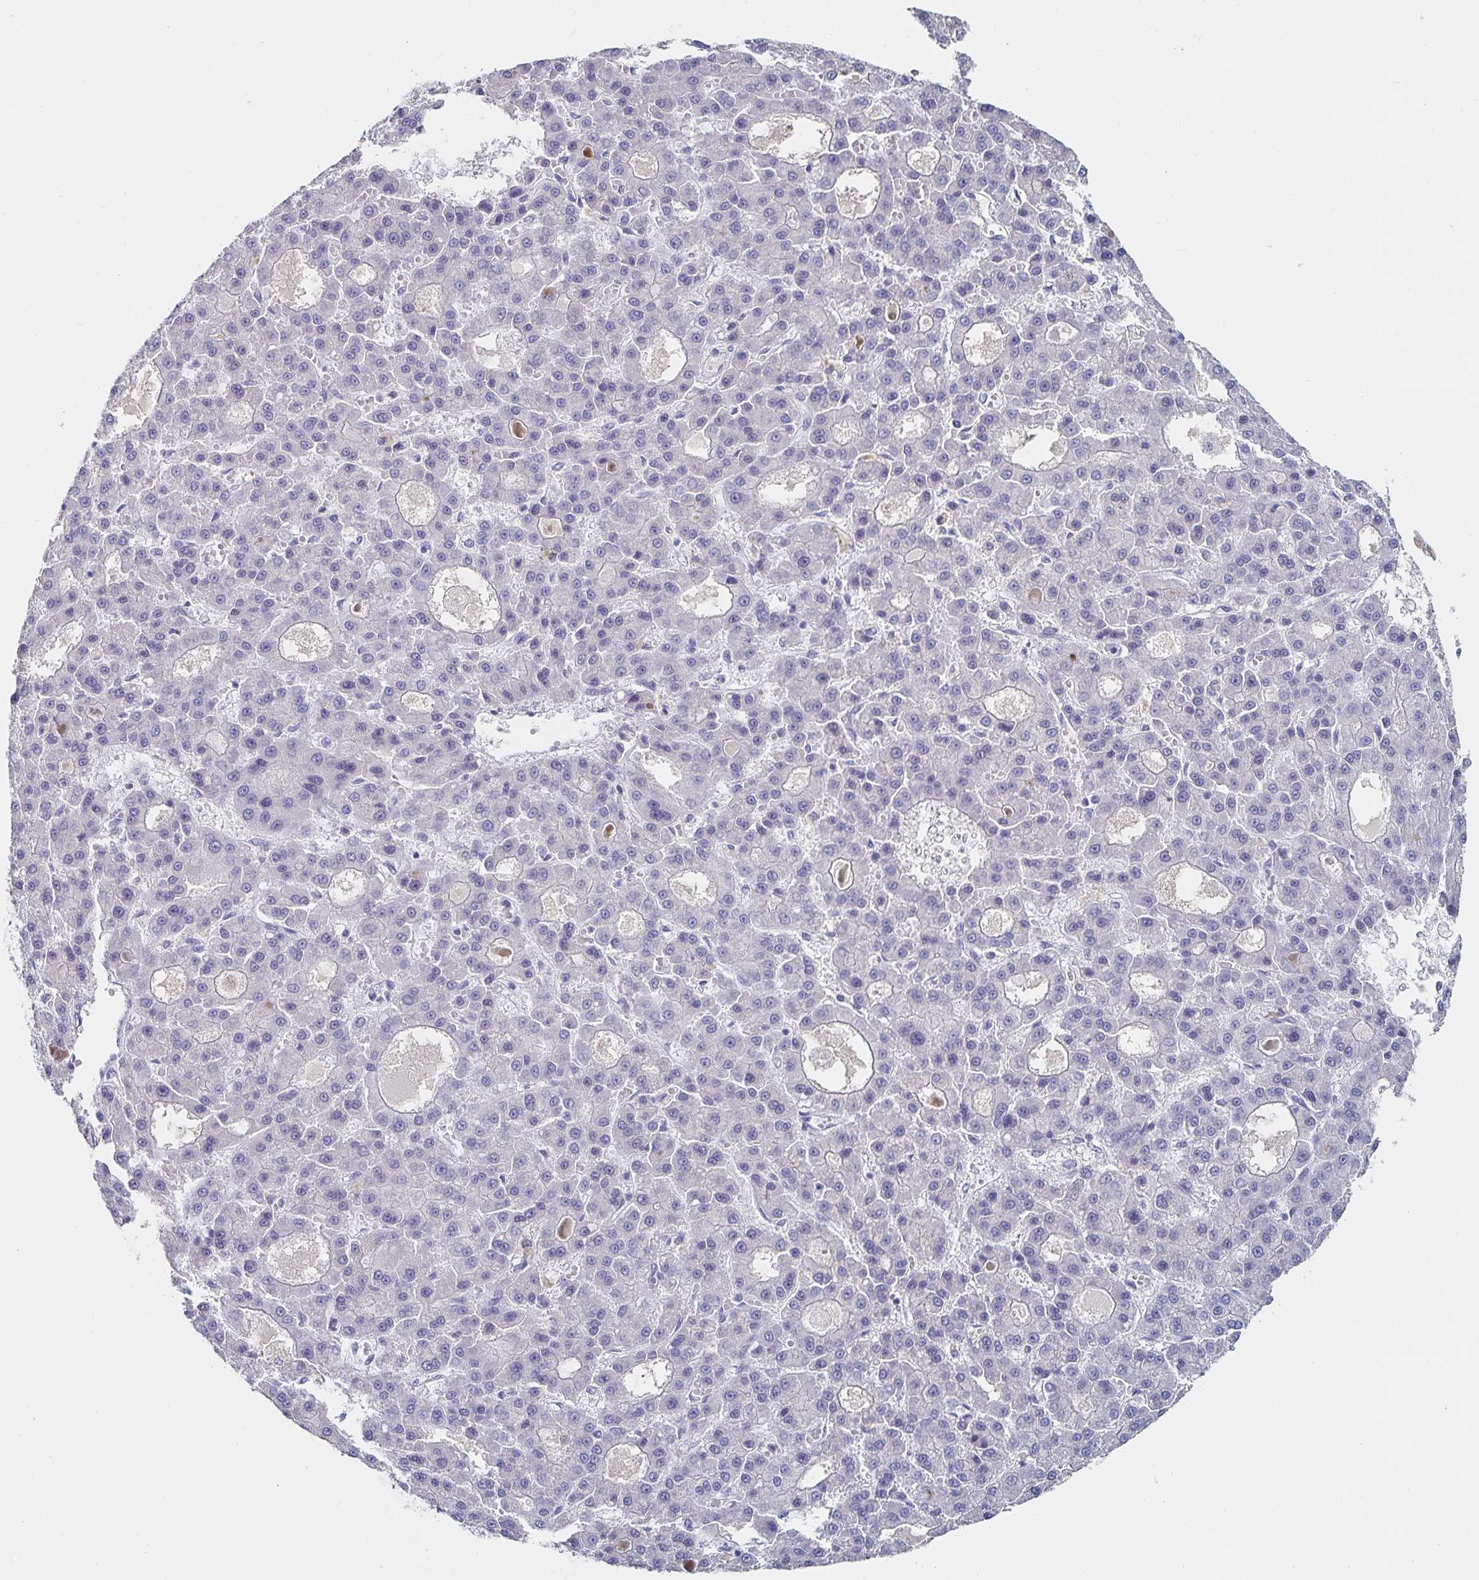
{"staining": {"intensity": "negative", "quantity": "none", "location": "none"}, "tissue": "liver cancer", "cell_type": "Tumor cells", "image_type": "cancer", "snomed": [{"axis": "morphology", "description": "Carcinoma, Hepatocellular, NOS"}, {"axis": "topography", "description": "Liver"}], "caption": "Micrograph shows no protein expression in tumor cells of liver cancer (hepatocellular carcinoma) tissue.", "gene": "CFAP69", "patient": {"sex": "male", "age": 70}}